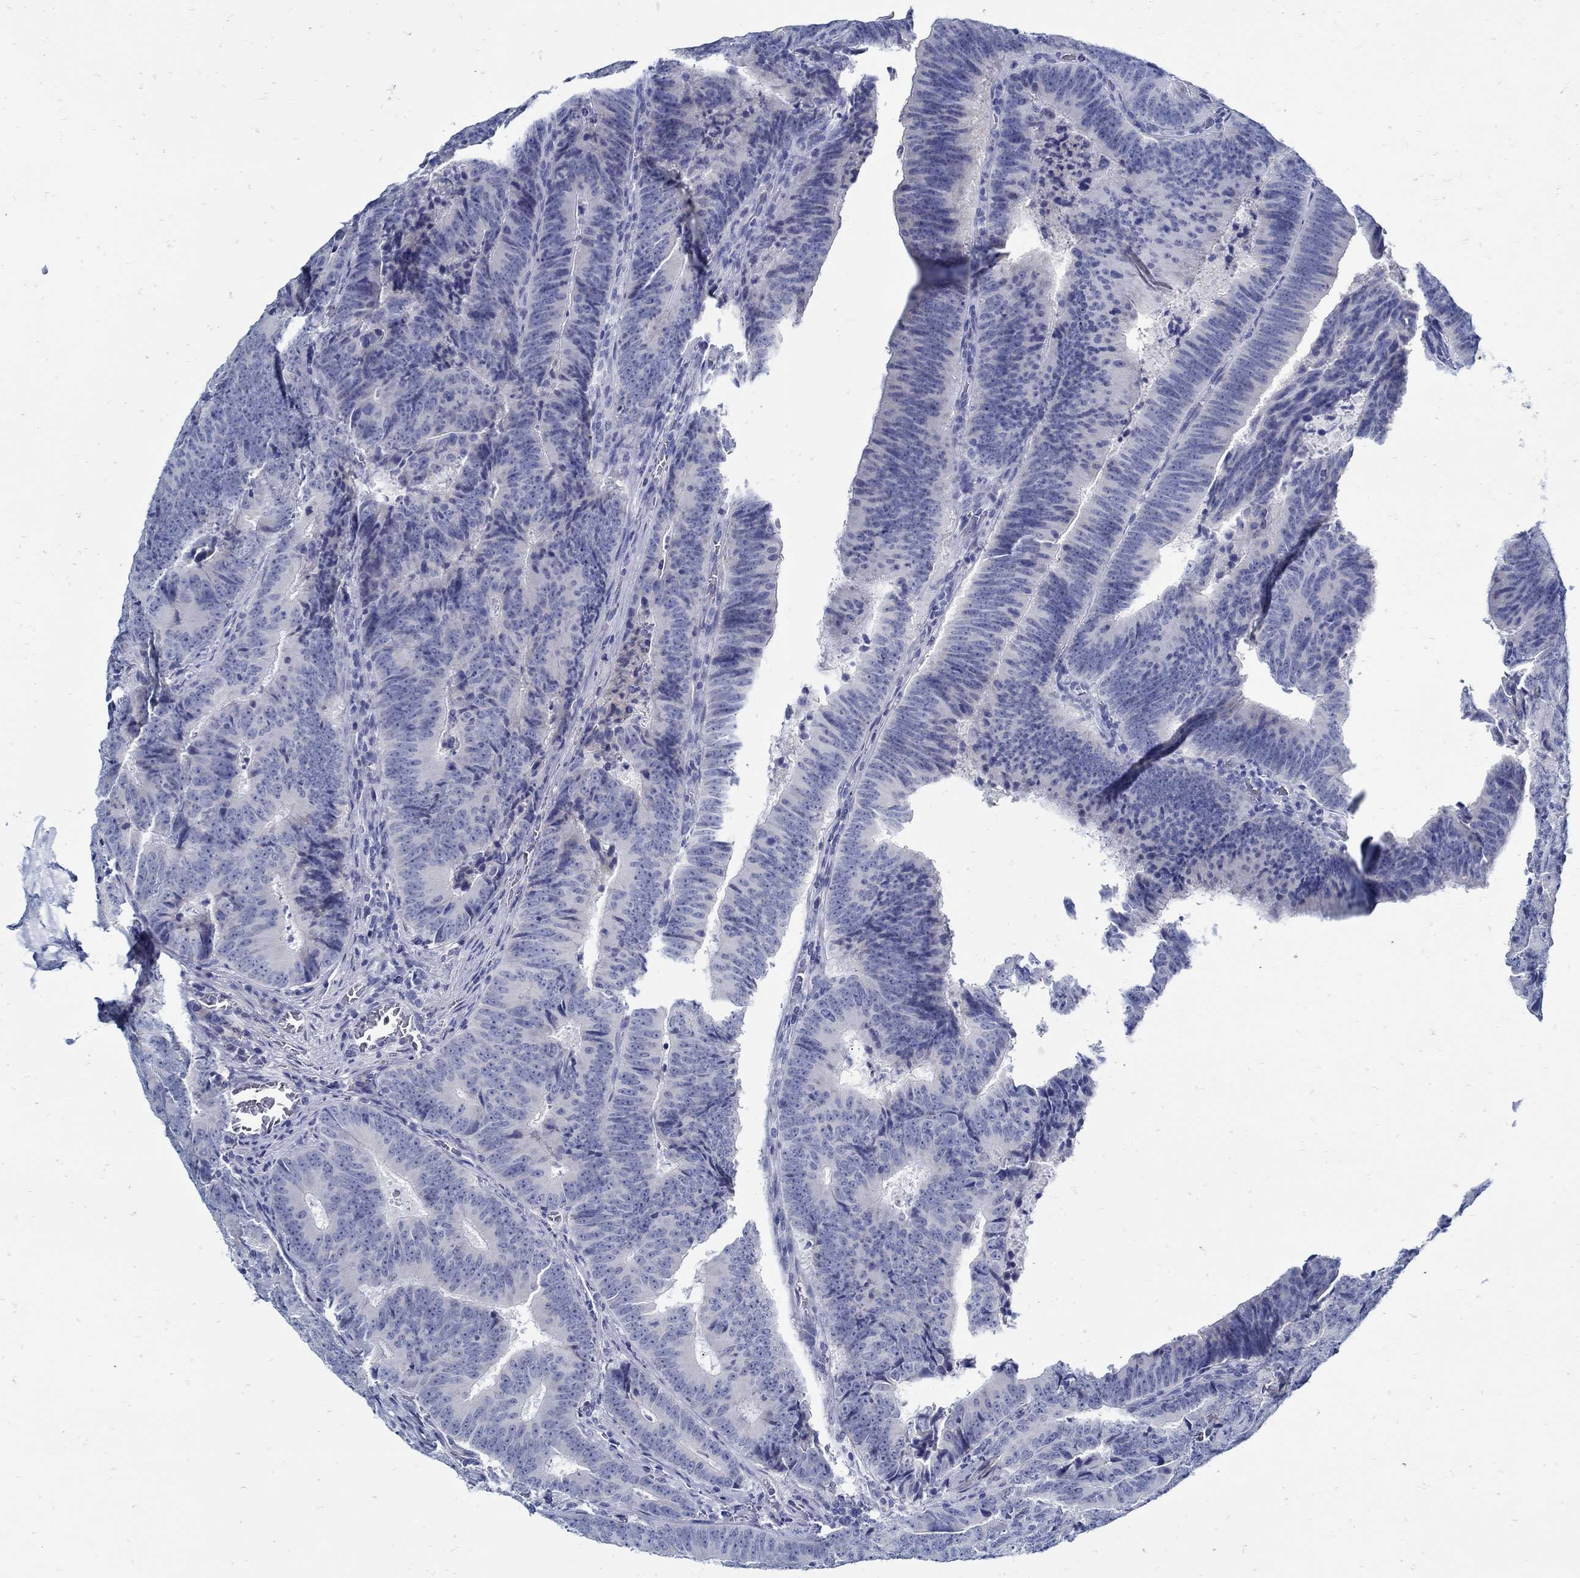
{"staining": {"intensity": "negative", "quantity": "none", "location": "none"}, "tissue": "colorectal cancer", "cell_type": "Tumor cells", "image_type": "cancer", "snomed": [{"axis": "morphology", "description": "Adenocarcinoma, NOS"}, {"axis": "topography", "description": "Colon"}], "caption": "An image of human adenocarcinoma (colorectal) is negative for staining in tumor cells.", "gene": "PAX9", "patient": {"sex": "female", "age": 82}}